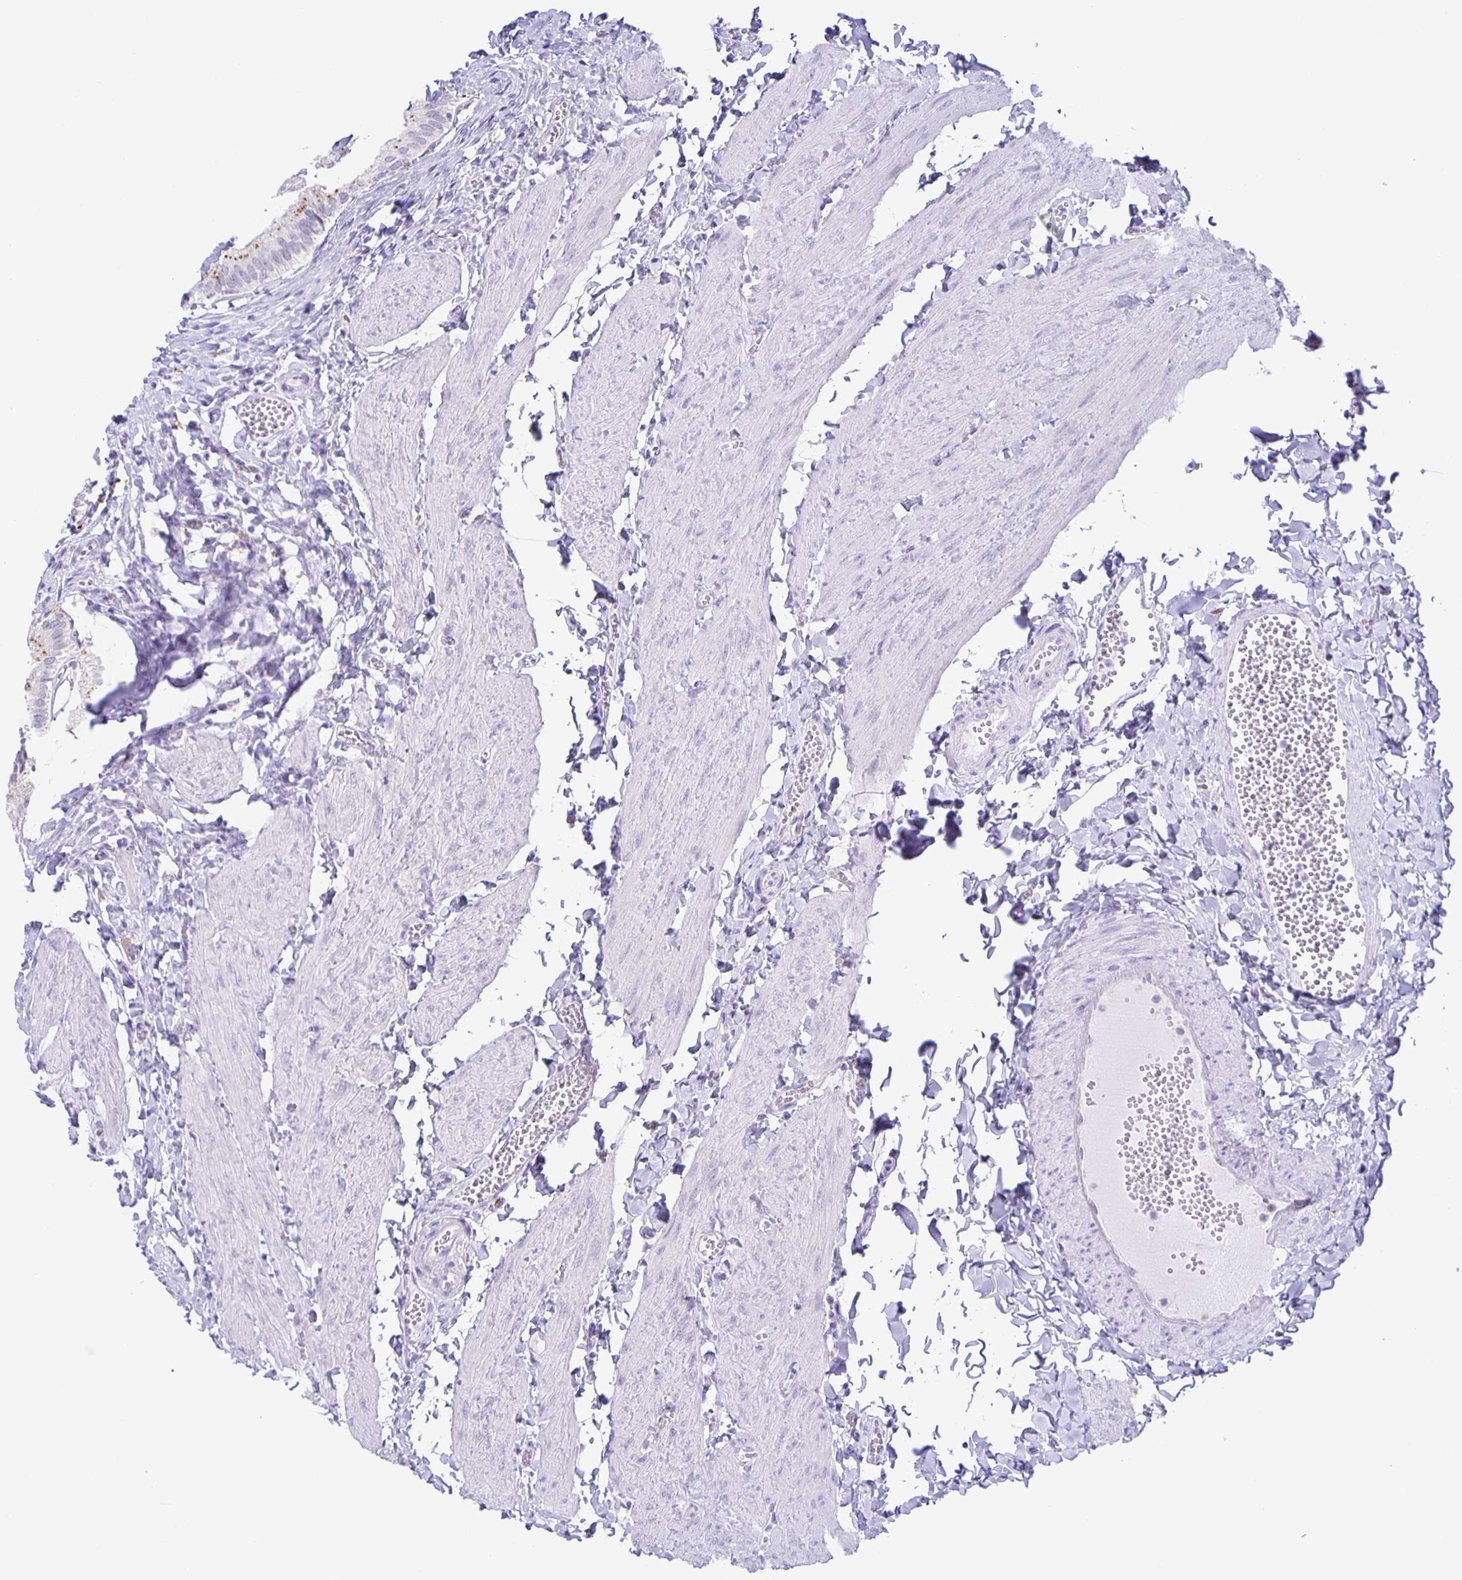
{"staining": {"intensity": "moderate", "quantity": "<25%", "location": "cytoplasmic/membranous"}, "tissue": "gallbladder", "cell_type": "Glandular cells", "image_type": "normal", "snomed": [{"axis": "morphology", "description": "Normal tissue, NOS"}, {"axis": "topography", "description": "Gallbladder"}, {"axis": "topography", "description": "Peripheral nerve tissue"}], "caption": "DAB (3,3'-diaminobenzidine) immunohistochemical staining of benign gallbladder exhibits moderate cytoplasmic/membranous protein expression in approximately <25% of glandular cells.", "gene": "LIPA", "patient": {"sex": "male", "age": 17}}